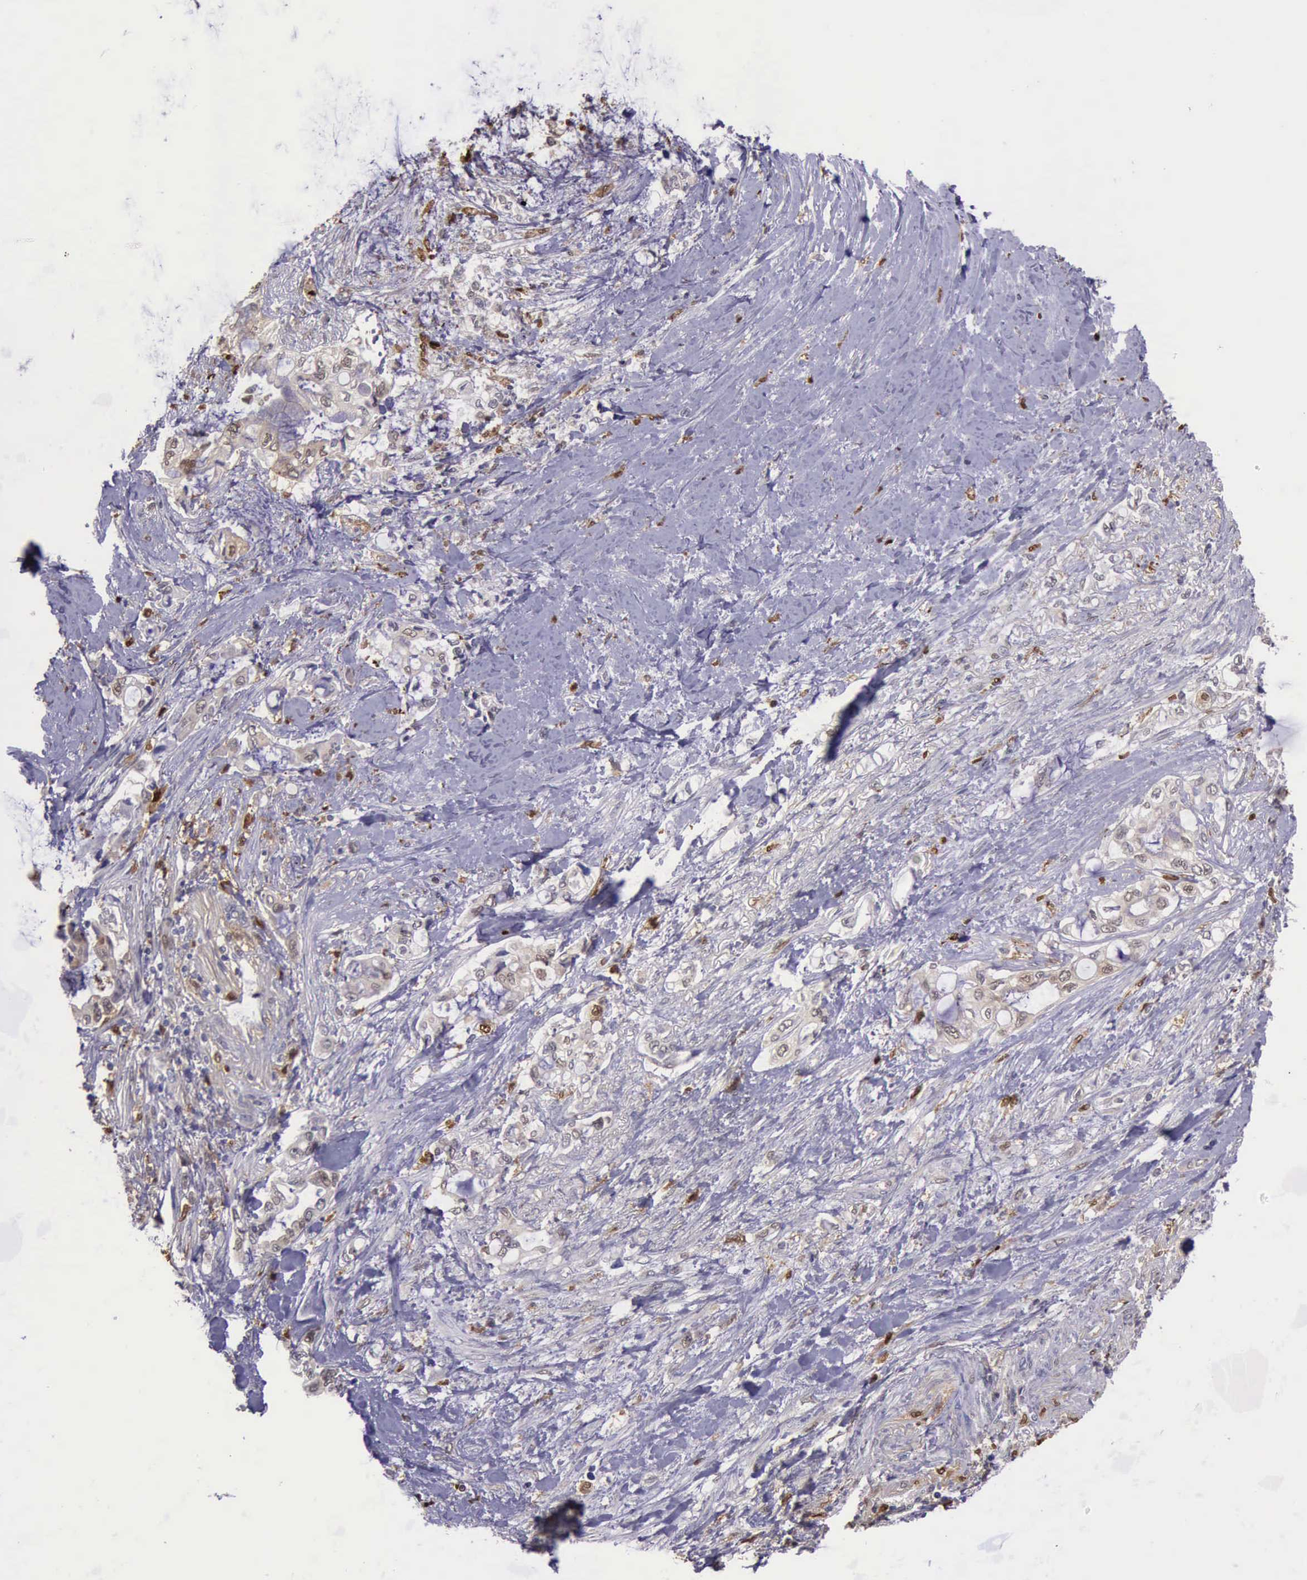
{"staining": {"intensity": "weak", "quantity": "<25%", "location": "cytoplasmic/membranous,nuclear"}, "tissue": "pancreatic cancer", "cell_type": "Tumor cells", "image_type": "cancer", "snomed": [{"axis": "morphology", "description": "Adenocarcinoma, NOS"}, {"axis": "topography", "description": "Pancreas"}], "caption": "High magnification brightfield microscopy of pancreatic adenocarcinoma stained with DAB (brown) and counterstained with hematoxylin (blue): tumor cells show no significant staining.", "gene": "TYMP", "patient": {"sex": "female", "age": 70}}